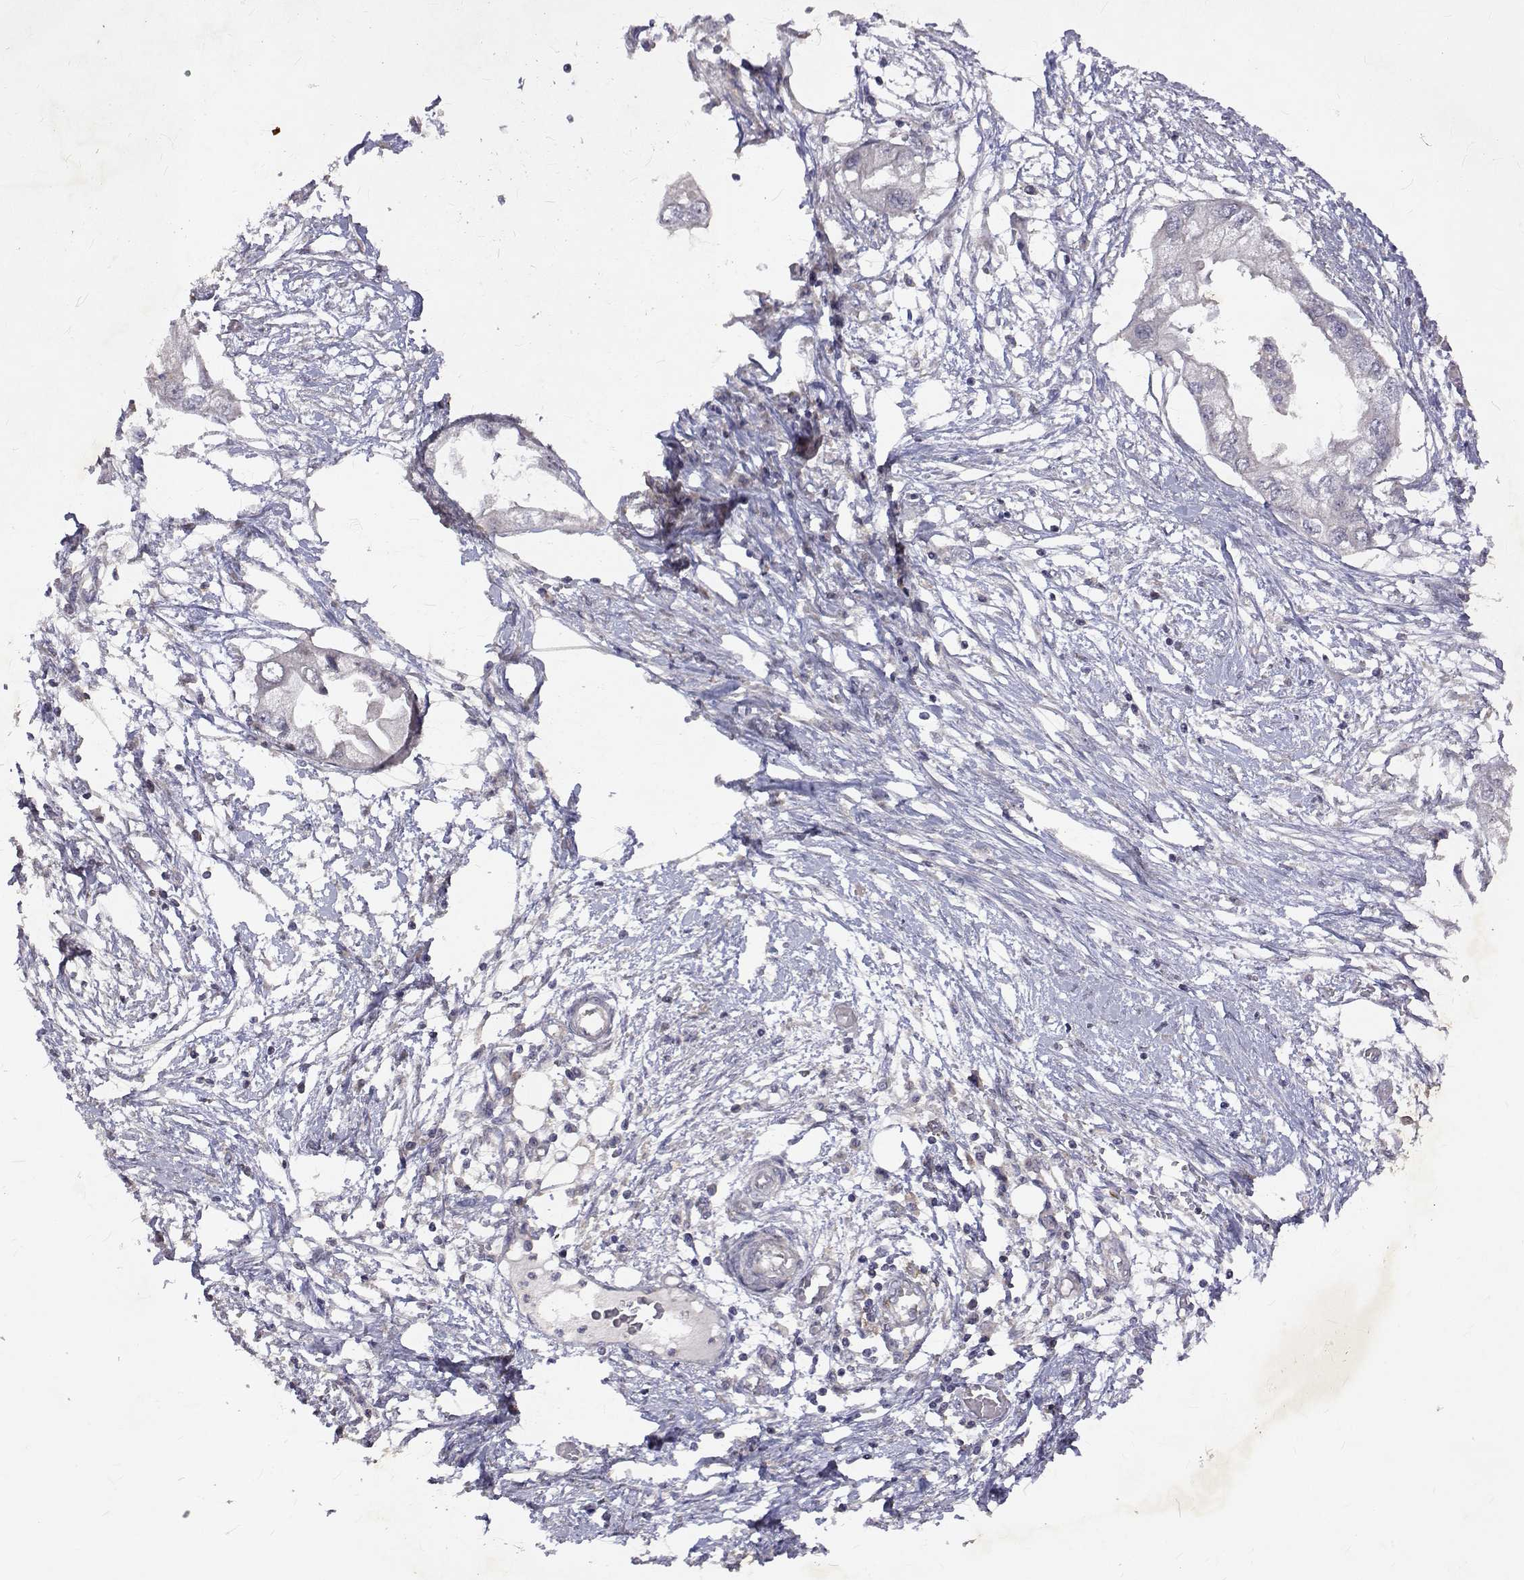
{"staining": {"intensity": "negative", "quantity": "none", "location": "none"}, "tissue": "endometrial cancer", "cell_type": "Tumor cells", "image_type": "cancer", "snomed": [{"axis": "morphology", "description": "Adenocarcinoma, NOS"}, {"axis": "morphology", "description": "Adenocarcinoma, metastatic, NOS"}, {"axis": "topography", "description": "Adipose tissue"}, {"axis": "topography", "description": "Endometrium"}], "caption": "Tumor cells show no significant protein positivity in endometrial cancer. (DAB (3,3'-diaminobenzidine) immunohistochemistry, high magnification).", "gene": "ALKBH8", "patient": {"sex": "female", "age": 67}}